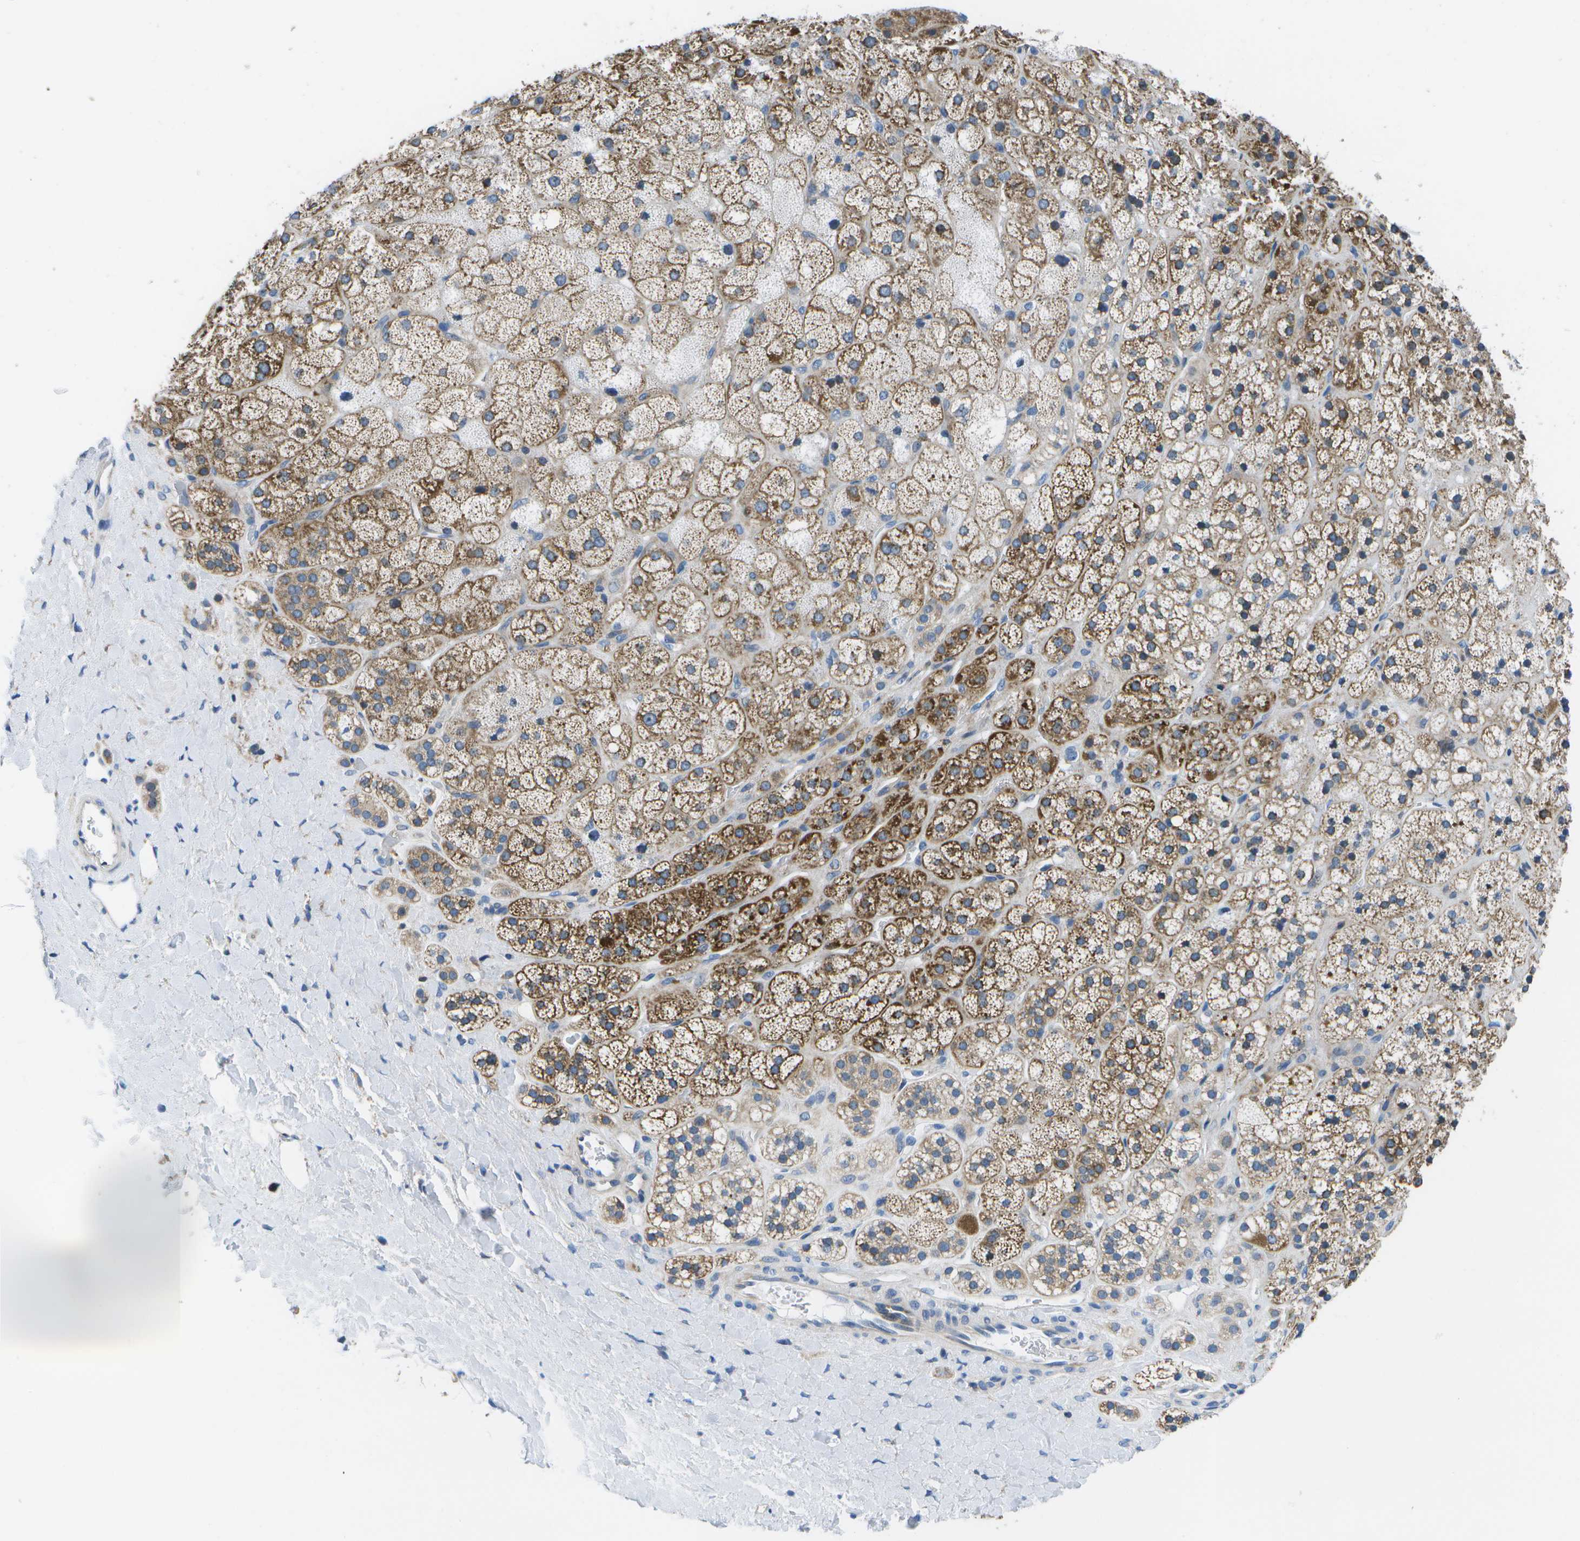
{"staining": {"intensity": "strong", "quantity": ">75%", "location": "cytoplasmic/membranous"}, "tissue": "adrenal gland", "cell_type": "Glandular cells", "image_type": "normal", "snomed": [{"axis": "morphology", "description": "Normal tissue, NOS"}, {"axis": "topography", "description": "Adrenal gland"}], "caption": "This micrograph shows immunohistochemistry (IHC) staining of normal adrenal gland, with high strong cytoplasmic/membranous positivity in about >75% of glandular cells.", "gene": "GDF5", "patient": {"sex": "male", "age": 56}}